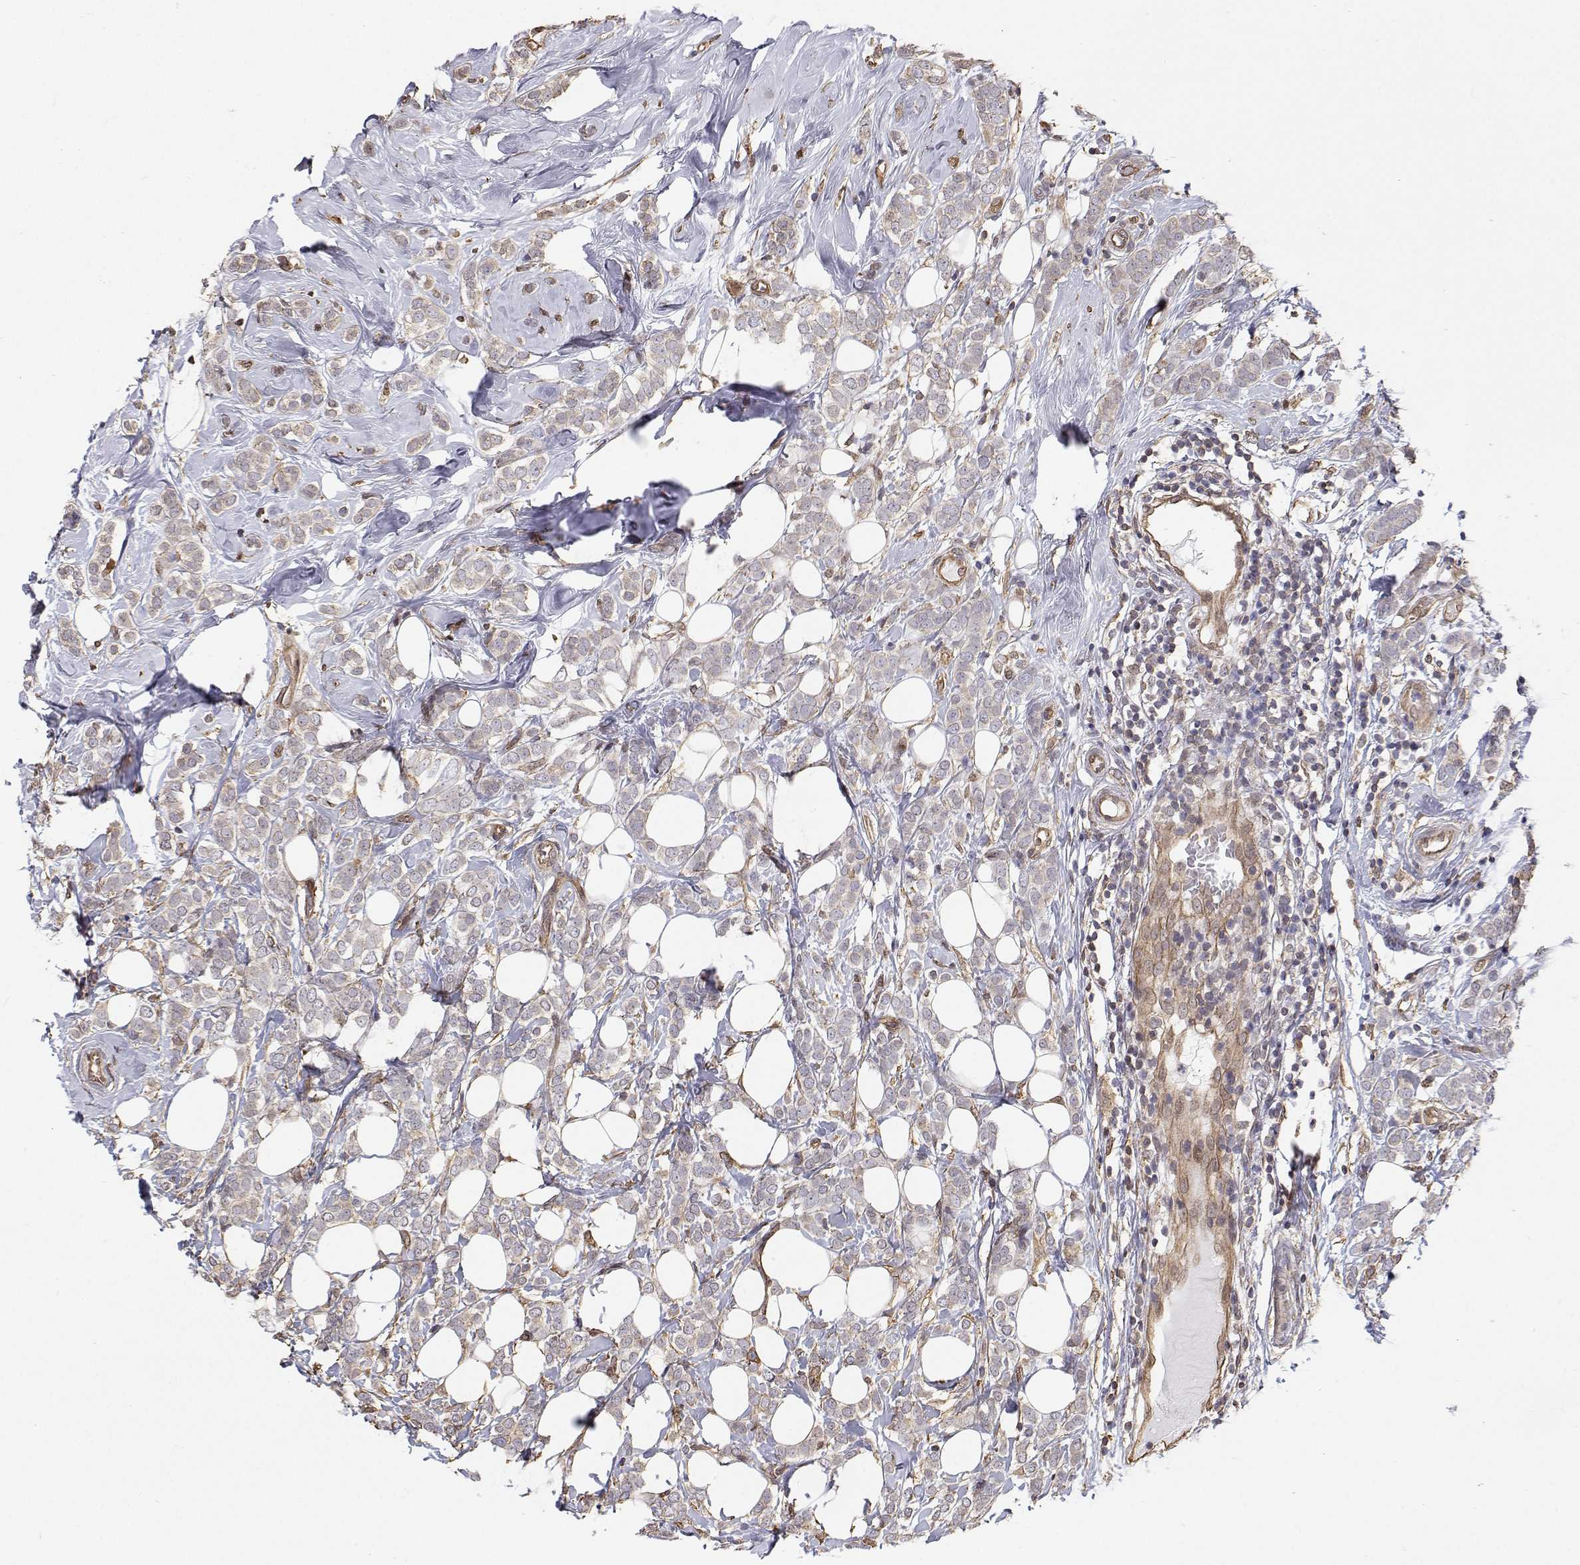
{"staining": {"intensity": "negative", "quantity": "none", "location": "none"}, "tissue": "breast cancer", "cell_type": "Tumor cells", "image_type": "cancer", "snomed": [{"axis": "morphology", "description": "Lobular carcinoma"}, {"axis": "topography", "description": "Breast"}], "caption": "High magnification brightfield microscopy of lobular carcinoma (breast) stained with DAB (3,3'-diaminobenzidine) (brown) and counterstained with hematoxylin (blue): tumor cells show no significant expression.", "gene": "GSDMA", "patient": {"sex": "female", "age": 49}}